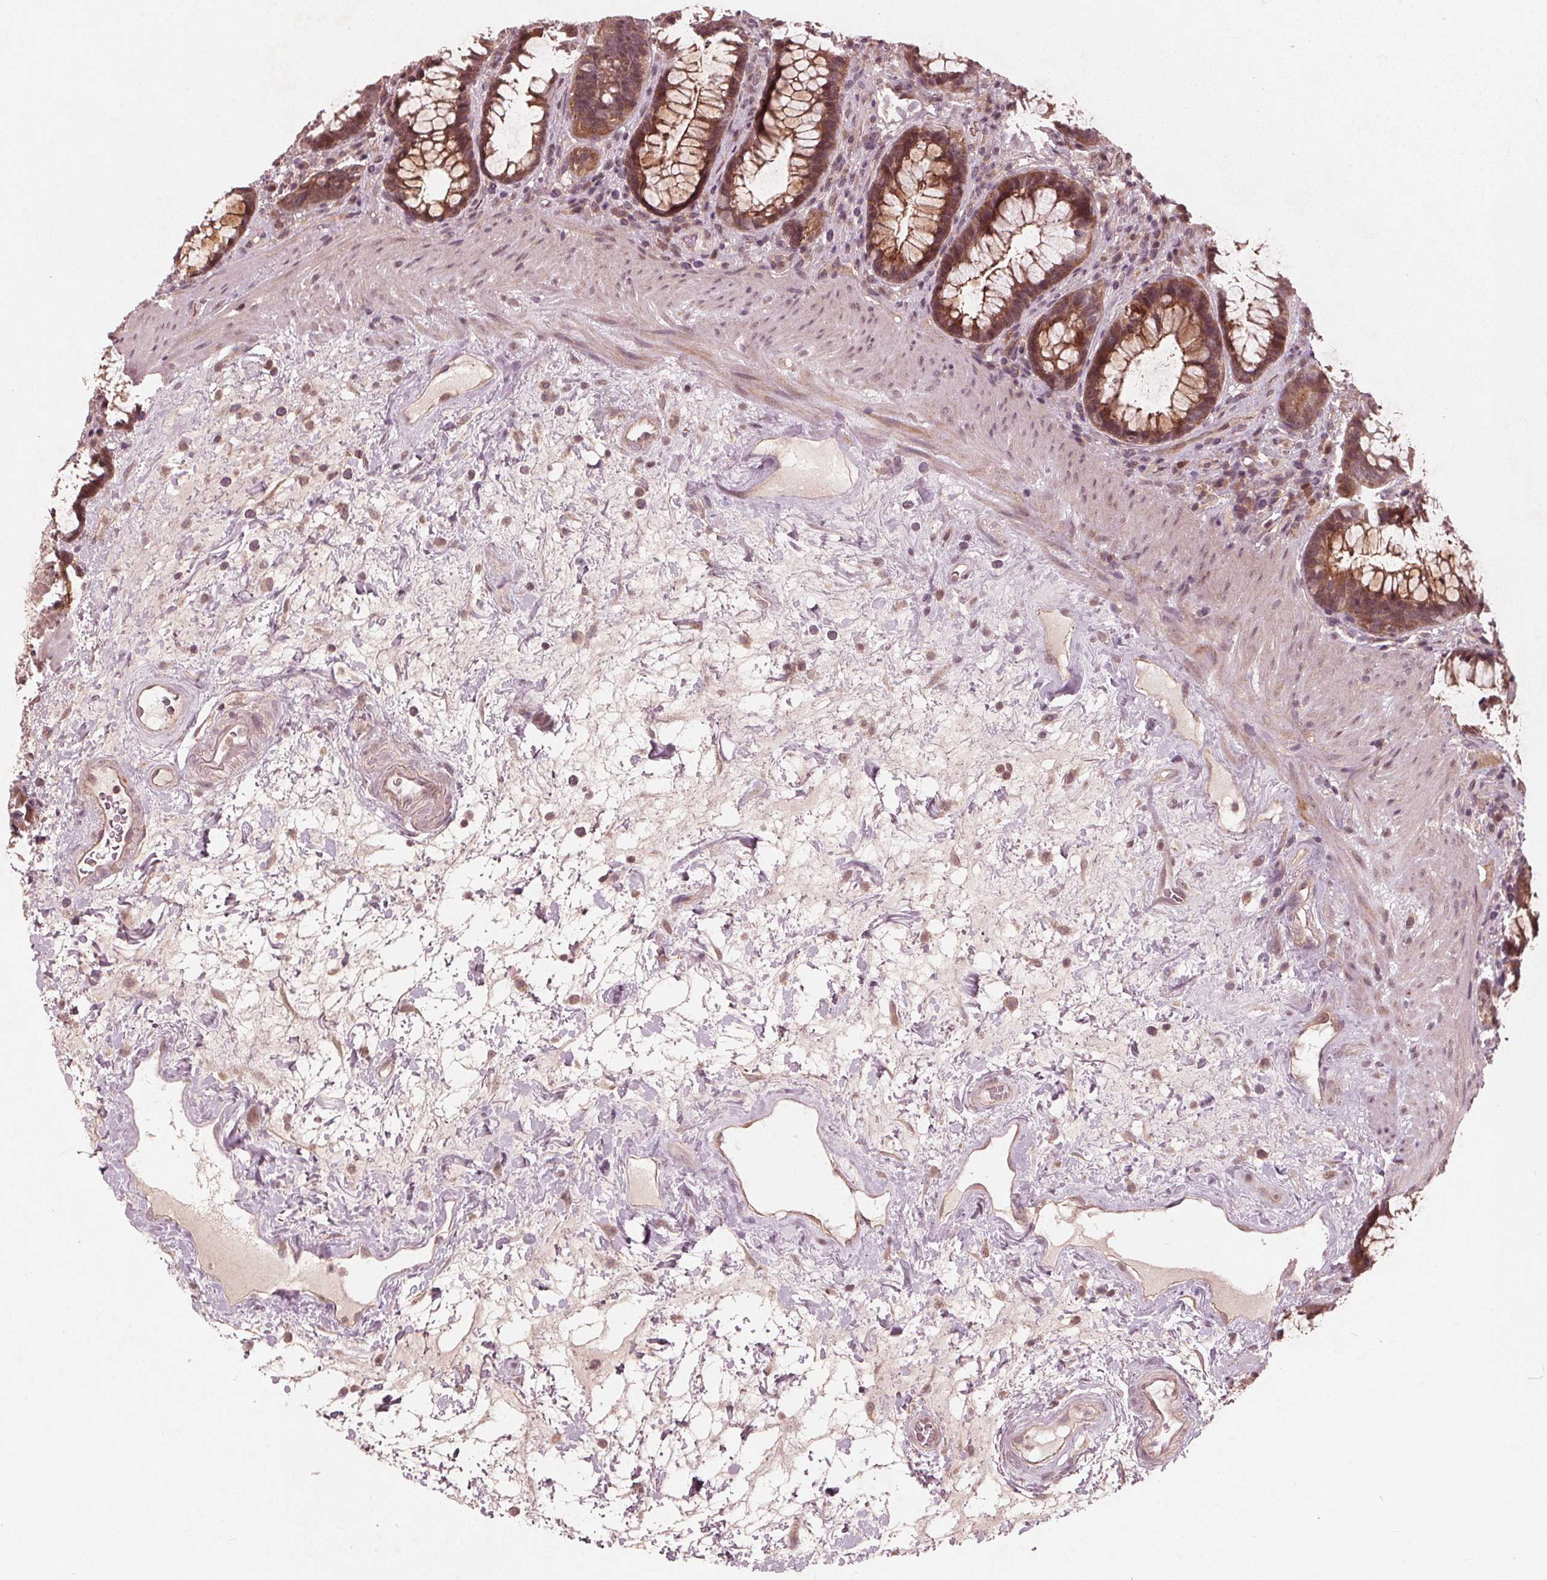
{"staining": {"intensity": "moderate", "quantity": "25%-75%", "location": "cytoplasmic/membranous"}, "tissue": "rectum", "cell_type": "Glandular cells", "image_type": "normal", "snomed": [{"axis": "morphology", "description": "Normal tissue, NOS"}, {"axis": "topography", "description": "Rectum"}], "caption": "Protein staining of benign rectum reveals moderate cytoplasmic/membranous expression in about 25%-75% of glandular cells.", "gene": "UBALD1", "patient": {"sex": "male", "age": 72}}